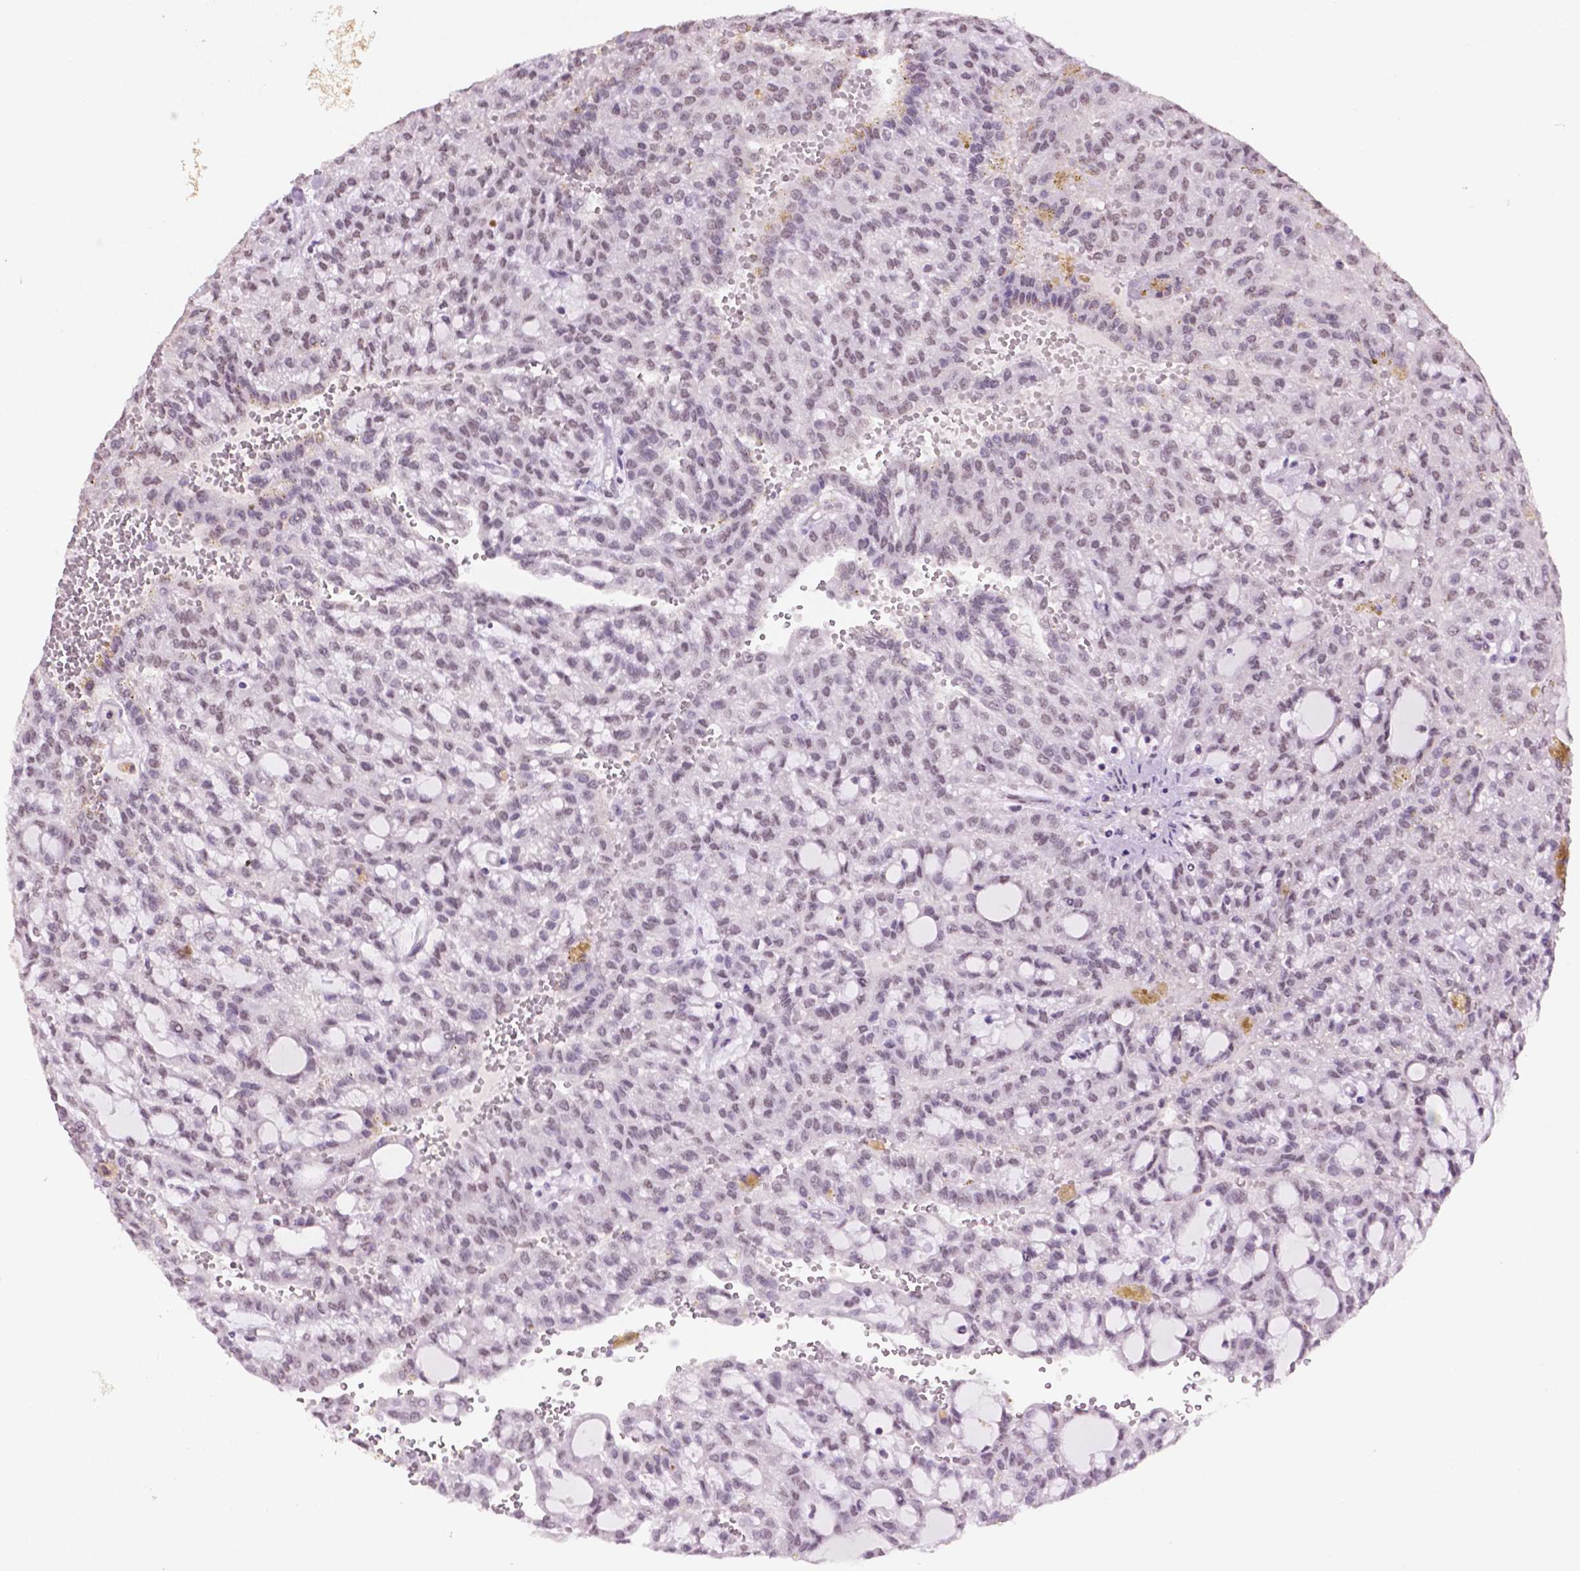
{"staining": {"intensity": "negative", "quantity": "none", "location": "none"}, "tissue": "renal cancer", "cell_type": "Tumor cells", "image_type": "cancer", "snomed": [{"axis": "morphology", "description": "Adenocarcinoma, NOS"}, {"axis": "topography", "description": "Kidney"}], "caption": "Micrograph shows no protein expression in tumor cells of adenocarcinoma (renal) tissue.", "gene": "PTPN6", "patient": {"sex": "male", "age": 63}}